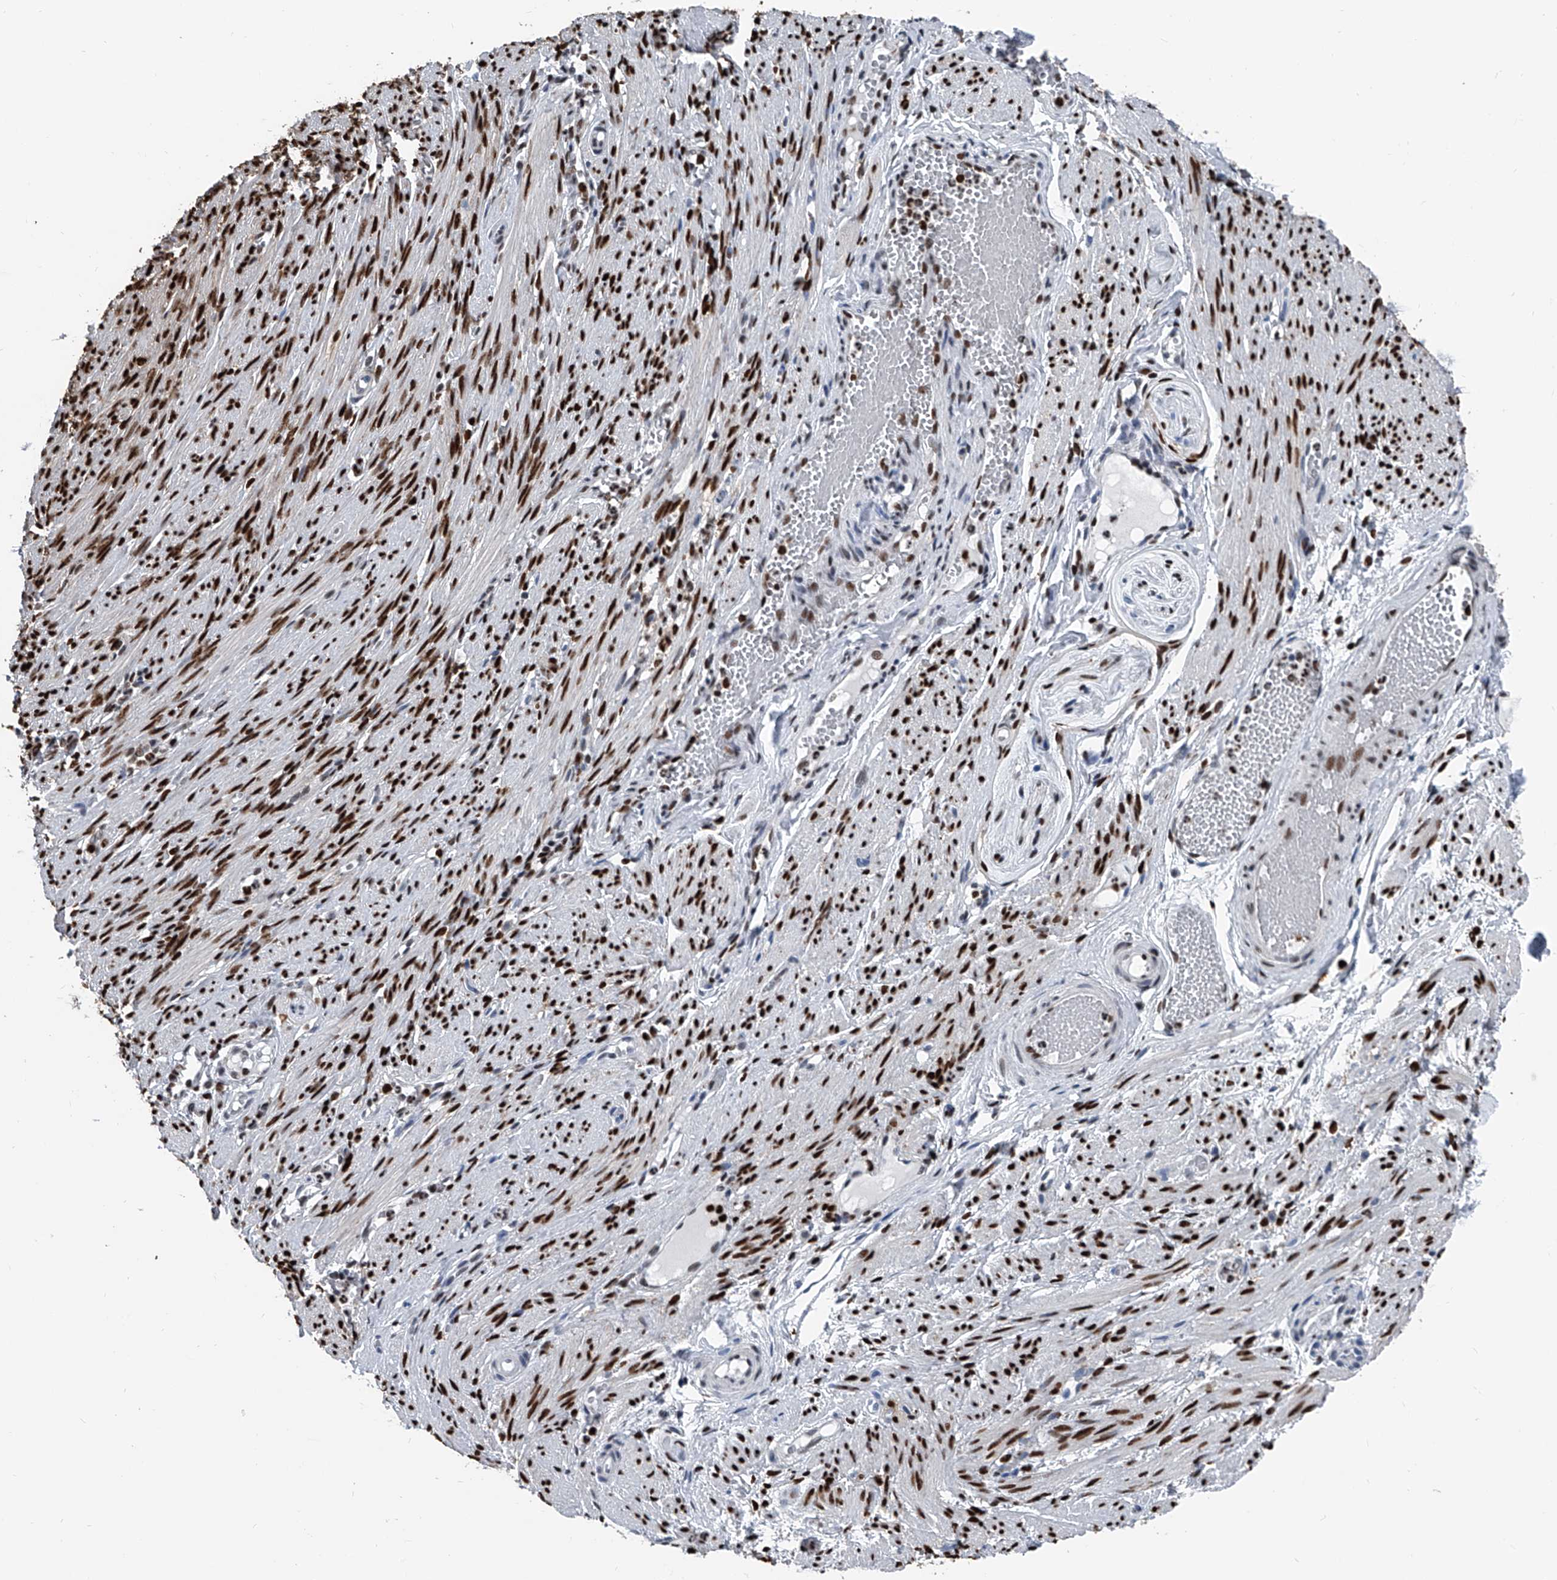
{"staining": {"intensity": "strong", "quantity": ">75%", "location": "nuclear"}, "tissue": "adipose tissue", "cell_type": "Adipocytes", "image_type": "normal", "snomed": [{"axis": "morphology", "description": "Normal tissue, NOS"}, {"axis": "topography", "description": "Smooth muscle"}, {"axis": "topography", "description": "Peripheral nerve tissue"}], "caption": "A micrograph of adipose tissue stained for a protein shows strong nuclear brown staining in adipocytes. Nuclei are stained in blue.", "gene": "FKBP5", "patient": {"sex": "female", "age": 39}}